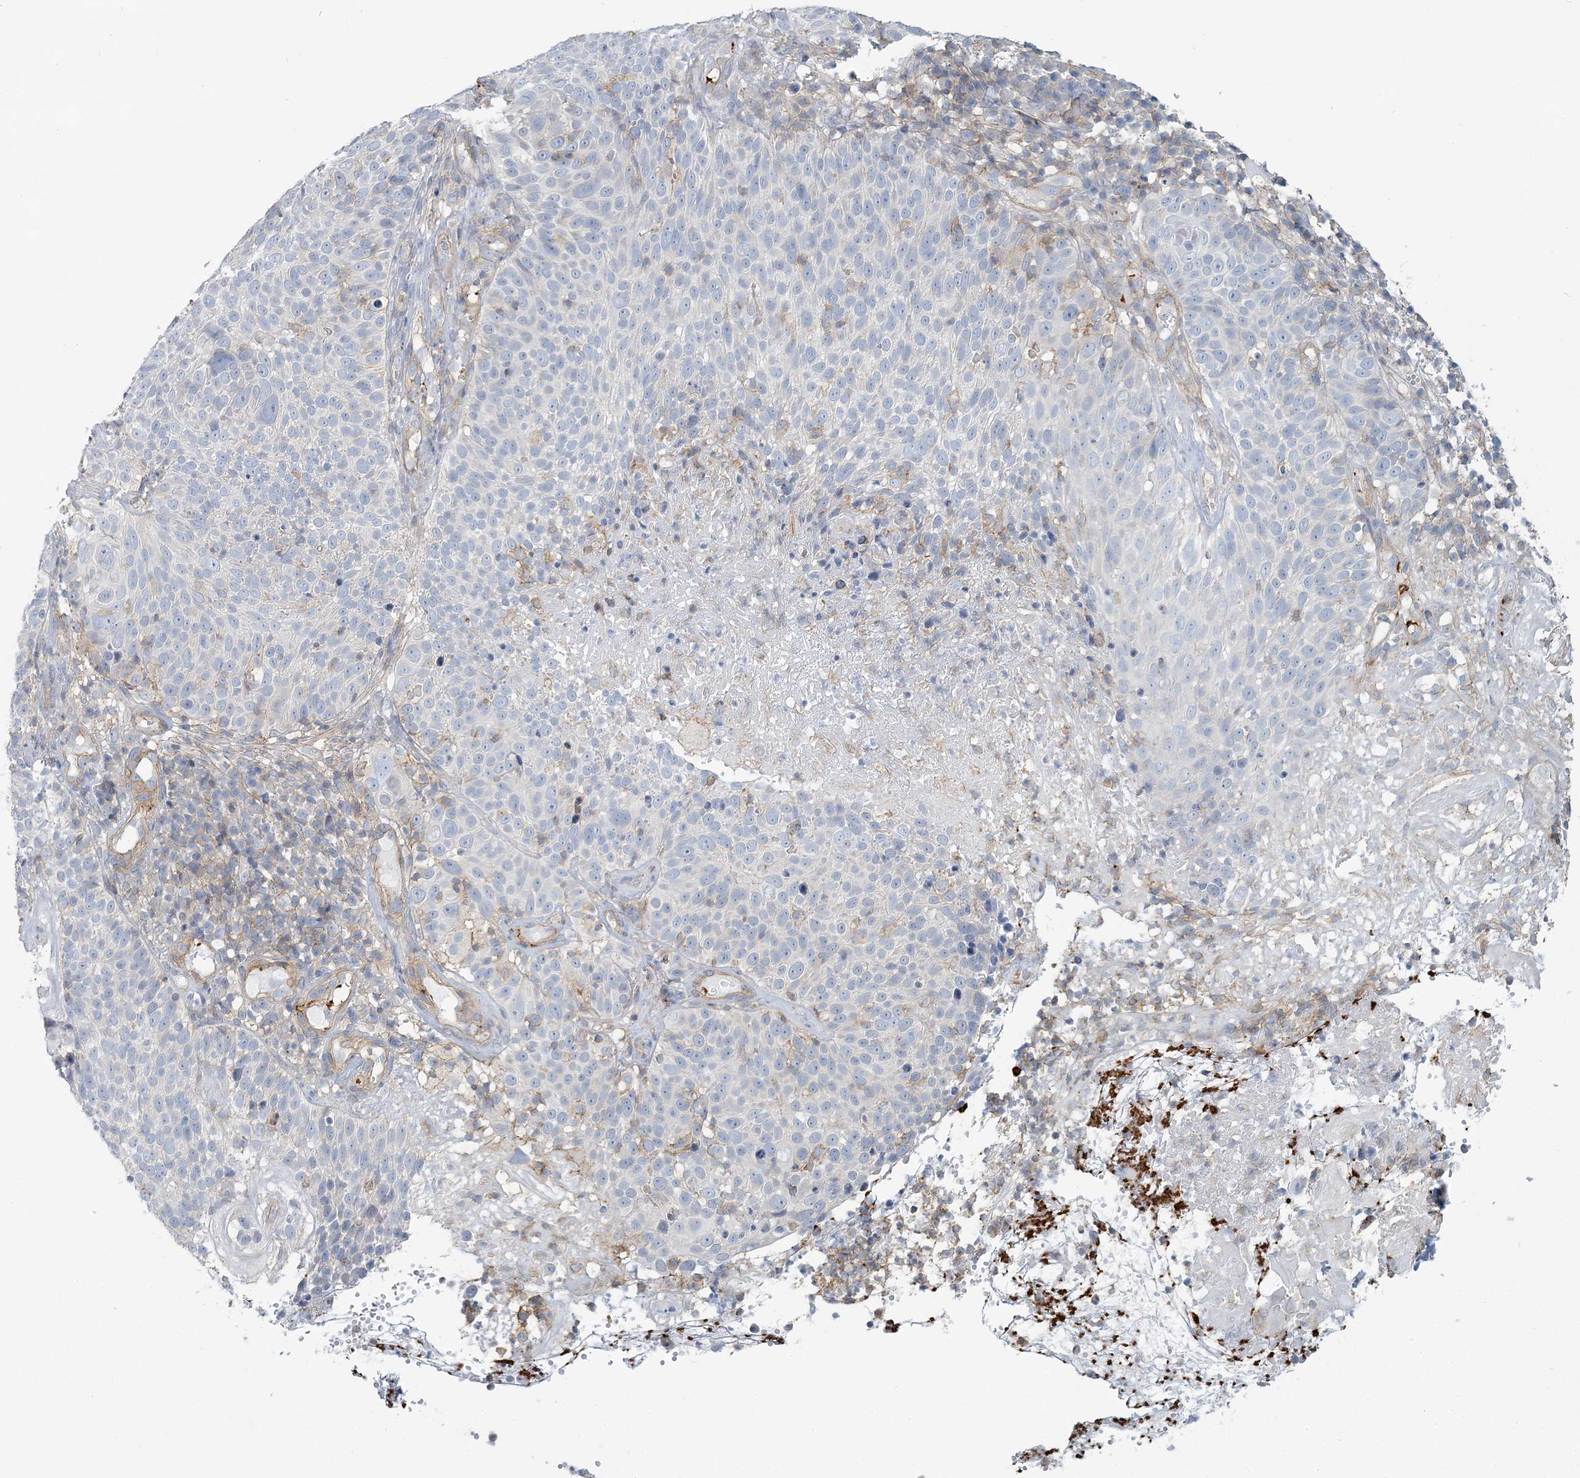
{"staining": {"intensity": "negative", "quantity": "none", "location": "none"}, "tissue": "cervical cancer", "cell_type": "Tumor cells", "image_type": "cancer", "snomed": [{"axis": "morphology", "description": "Squamous cell carcinoma, NOS"}, {"axis": "topography", "description": "Cervix"}], "caption": "A photomicrograph of human squamous cell carcinoma (cervical) is negative for staining in tumor cells.", "gene": "CUEDC2", "patient": {"sex": "female", "age": 74}}